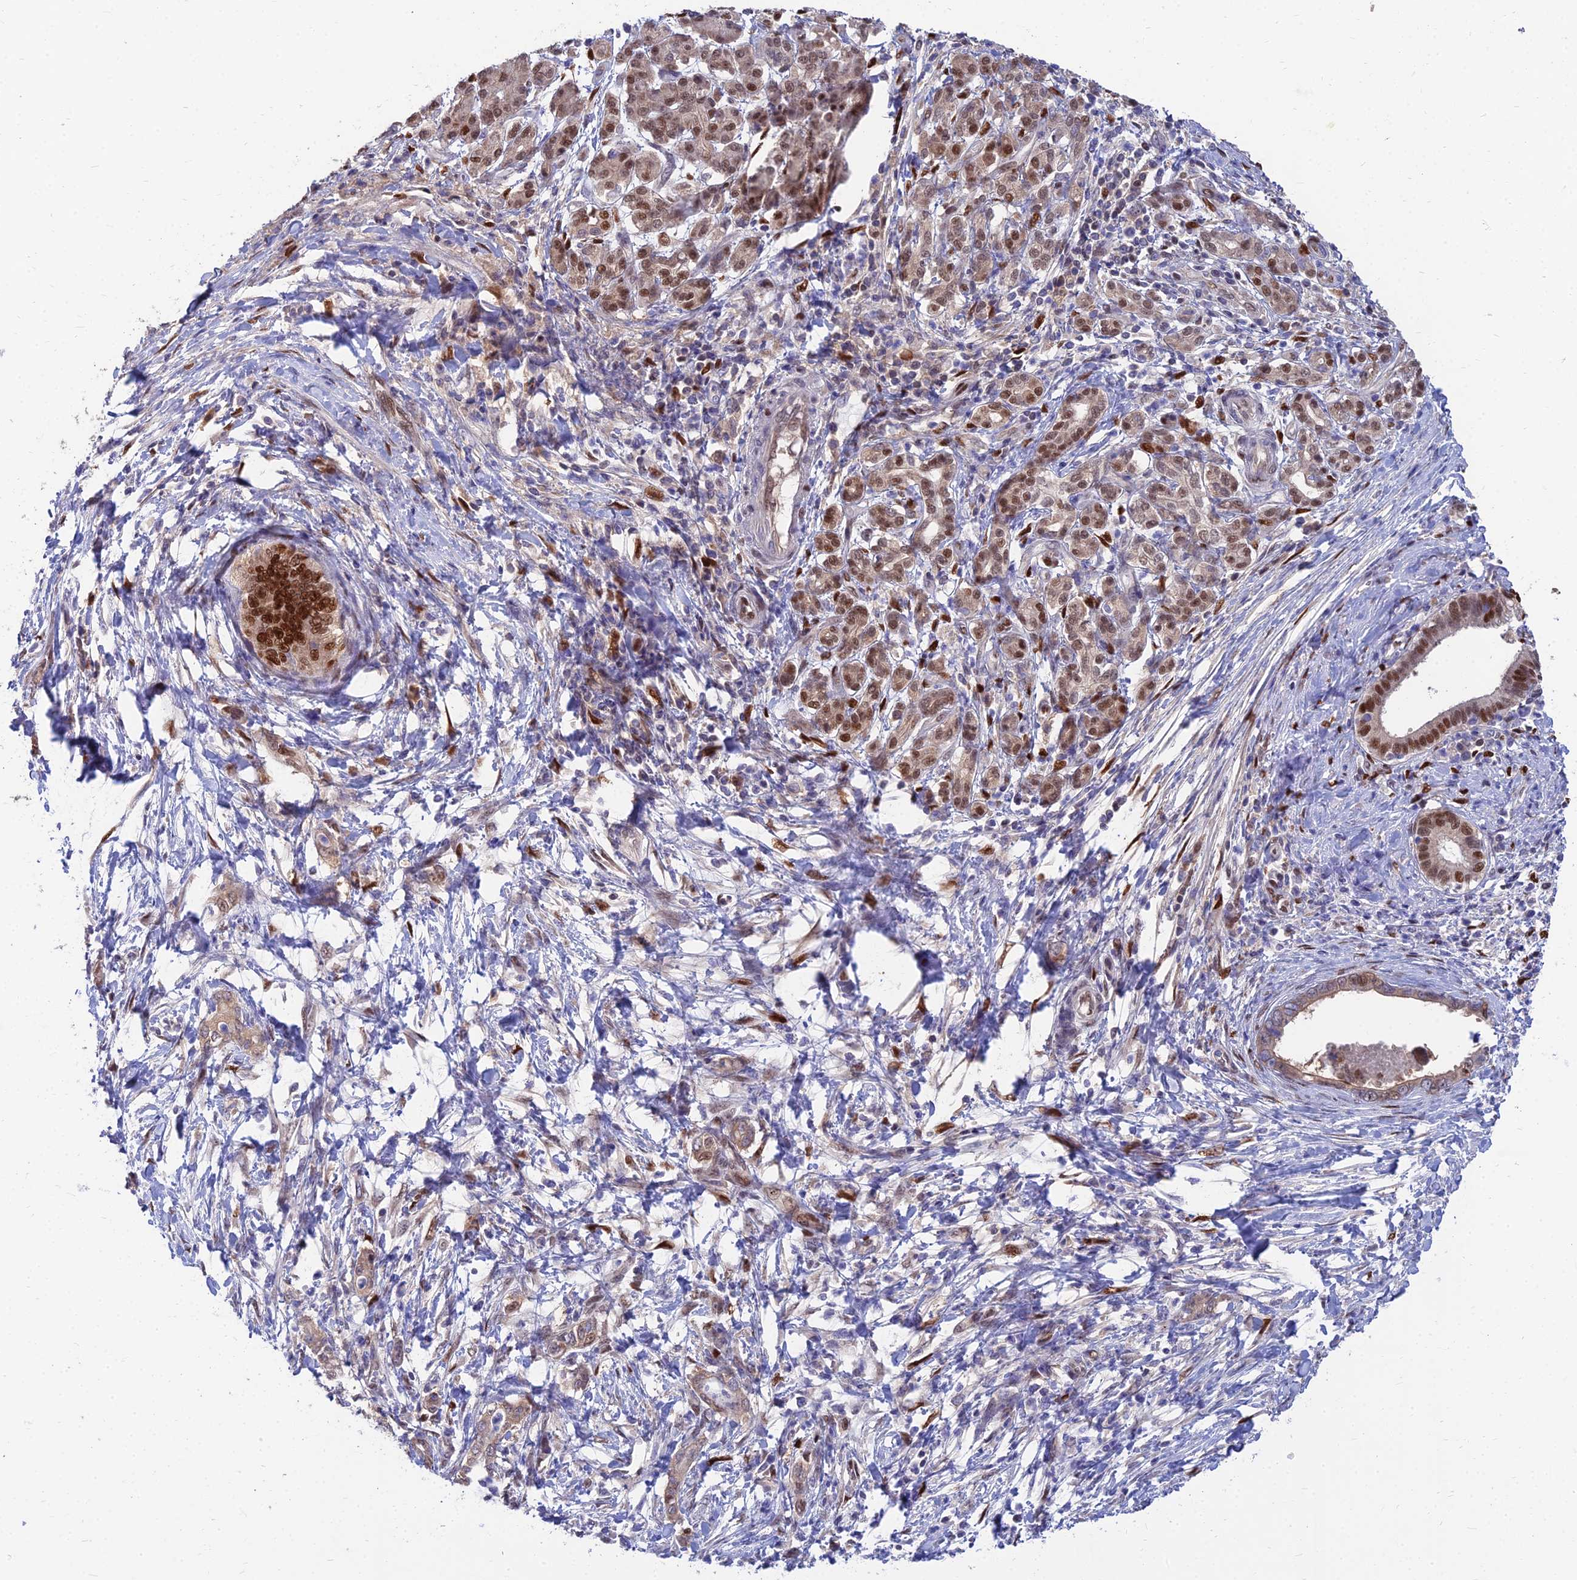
{"staining": {"intensity": "moderate", "quantity": "25%-75%", "location": "nuclear"}, "tissue": "pancreatic cancer", "cell_type": "Tumor cells", "image_type": "cancer", "snomed": [{"axis": "morphology", "description": "Normal tissue, NOS"}, {"axis": "morphology", "description": "Adenocarcinoma, NOS"}, {"axis": "topography", "description": "Pancreas"}], "caption": "Immunohistochemical staining of human pancreatic cancer (adenocarcinoma) displays medium levels of moderate nuclear expression in approximately 25%-75% of tumor cells.", "gene": "DNPEP", "patient": {"sex": "female", "age": 55}}